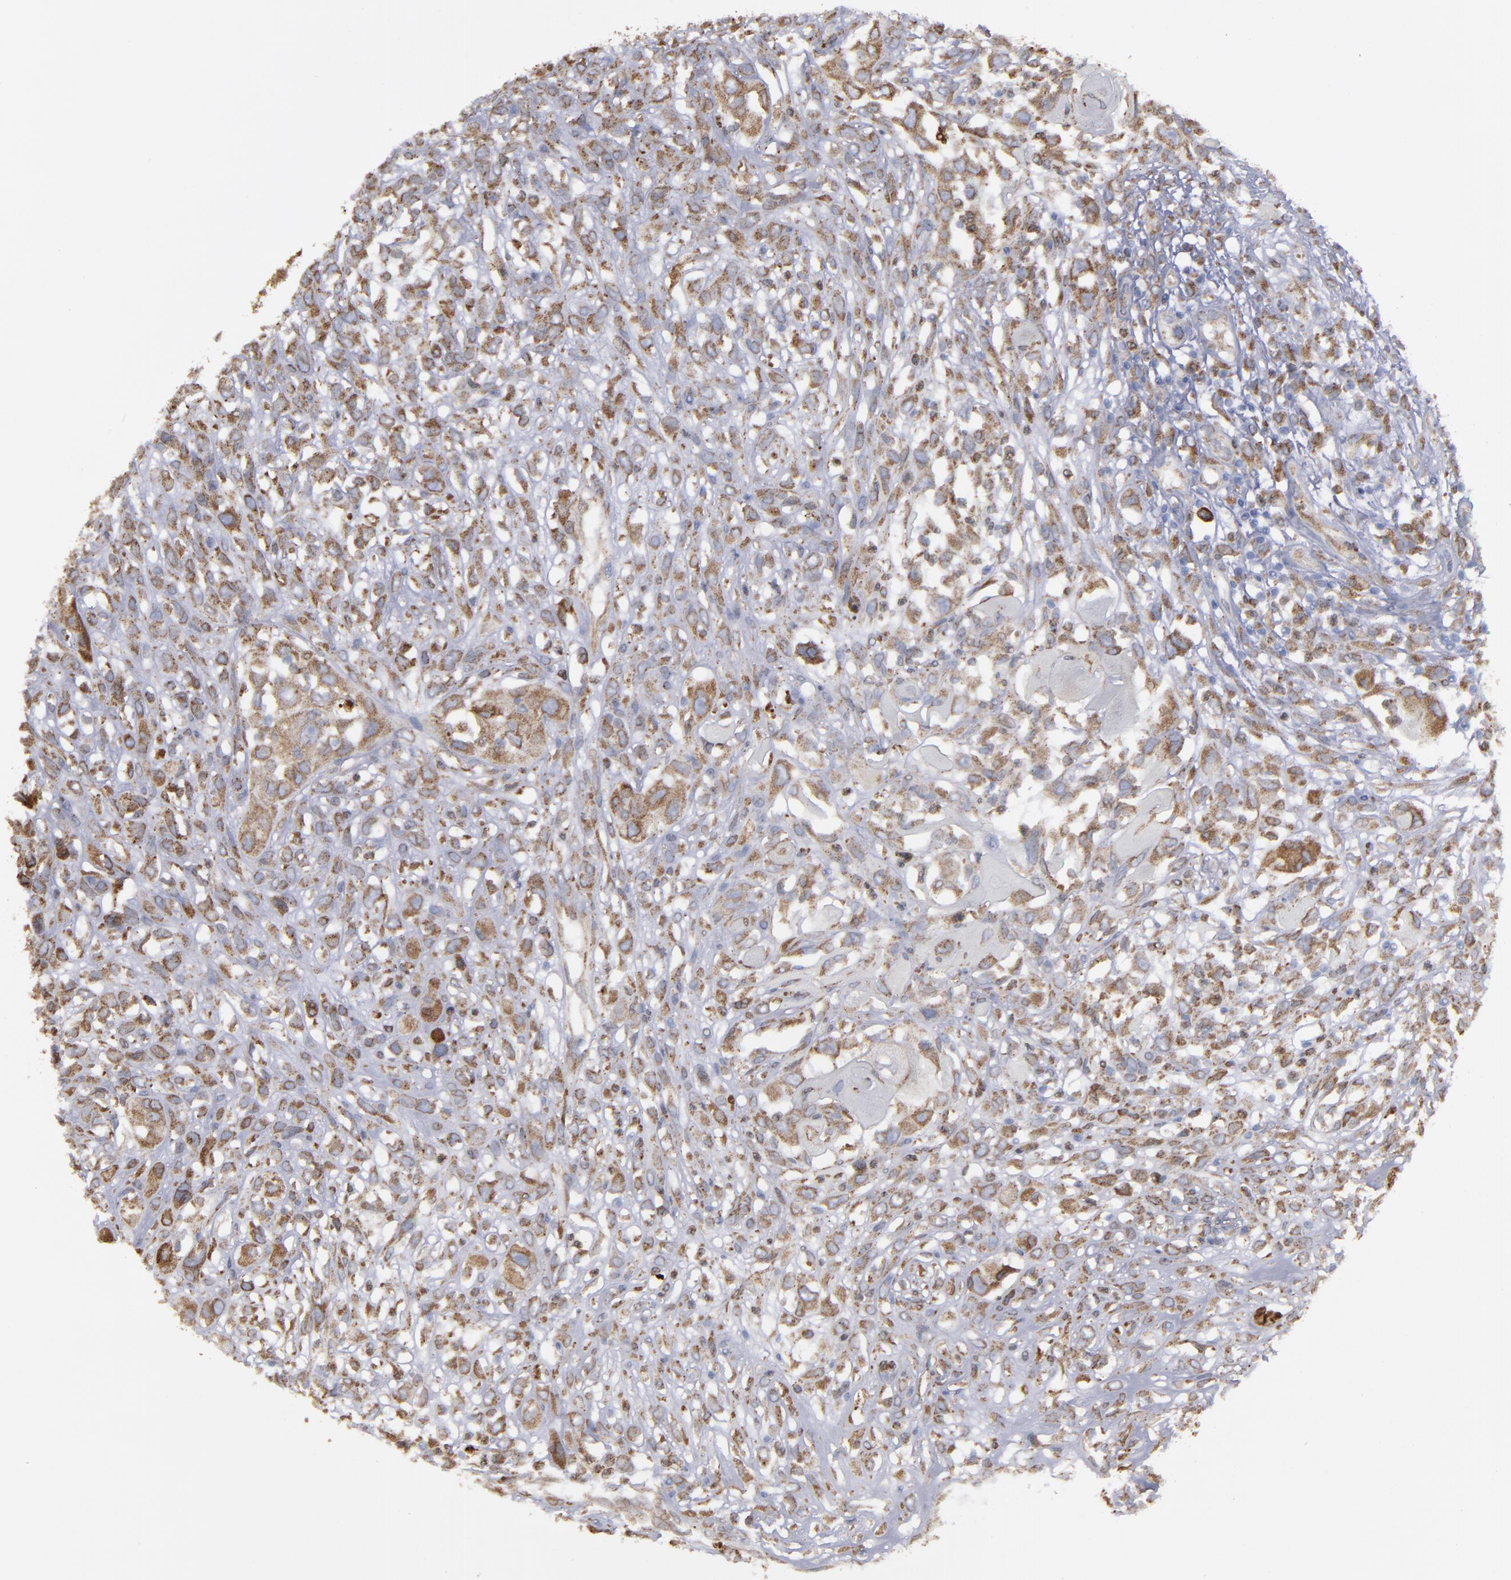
{"staining": {"intensity": "moderate", "quantity": ">75%", "location": "cytoplasmic/membranous"}, "tissue": "head and neck cancer", "cell_type": "Tumor cells", "image_type": "cancer", "snomed": [{"axis": "morphology", "description": "Neoplasm, malignant, NOS"}, {"axis": "topography", "description": "Salivary gland"}, {"axis": "topography", "description": "Head-Neck"}], "caption": "A histopathology image of head and neck cancer stained for a protein displays moderate cytoplasmic/membranous brown staining in tumor cells.", "gene": "ERLIN2", "patient": {"sex": "male", "age": 43}}